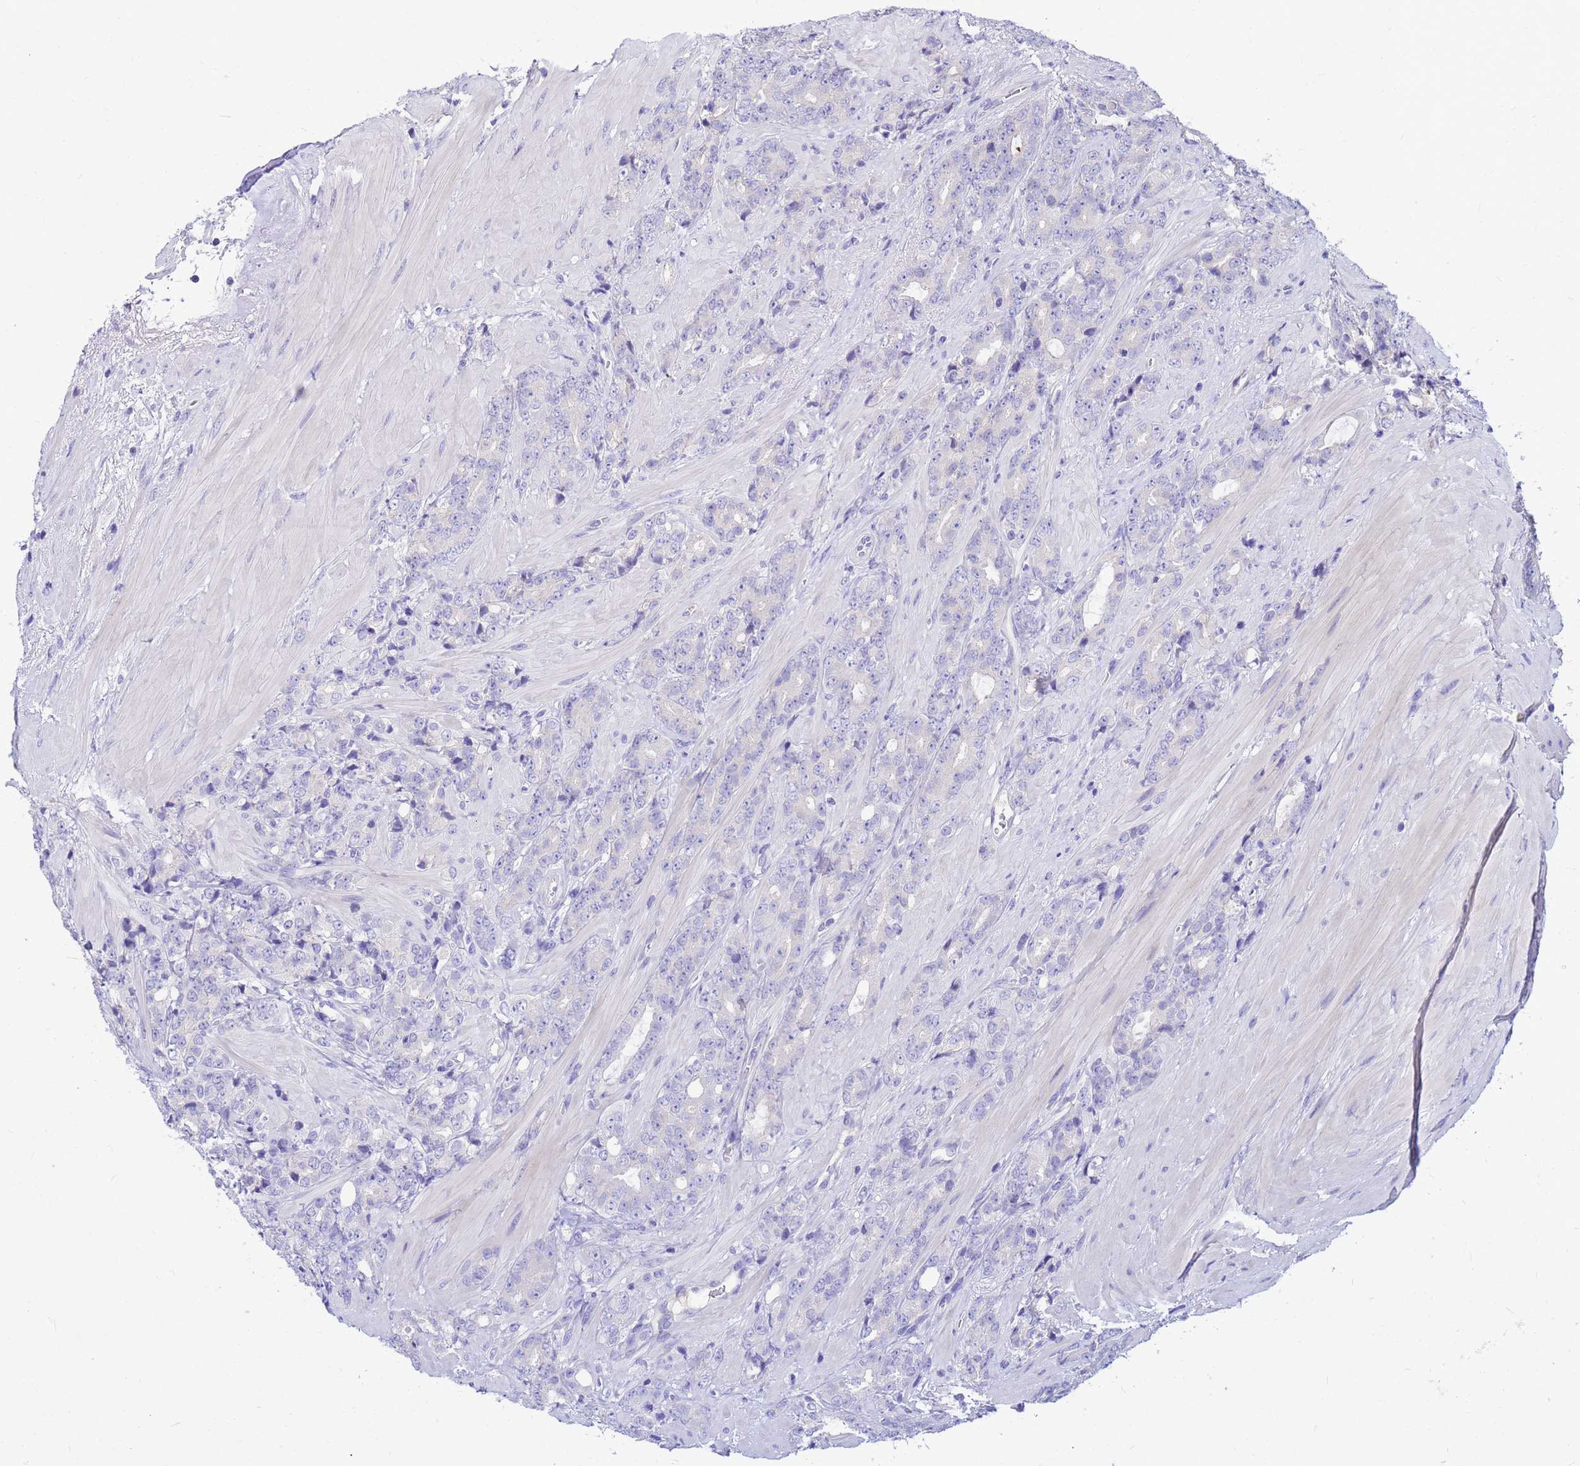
{"staining": {"intensity": "negative", "quantity": "none", "location": "none"}, "tissue": "prostate cancer", "cell_type": "Tumor cells", "image_type": "cancer", "snomed": [{"axis": "morphology", "description": "Adenocarcinoma, High grade"}, {"axis": "topography", "description": "Prostate"}], "caption": "Image shows no significant protein positivity in tumor cells of prostate cancer (adenocarcinoma (high-grade)).", "gene": "DPRX", "patient": {"sex": "male", "age": 62}}